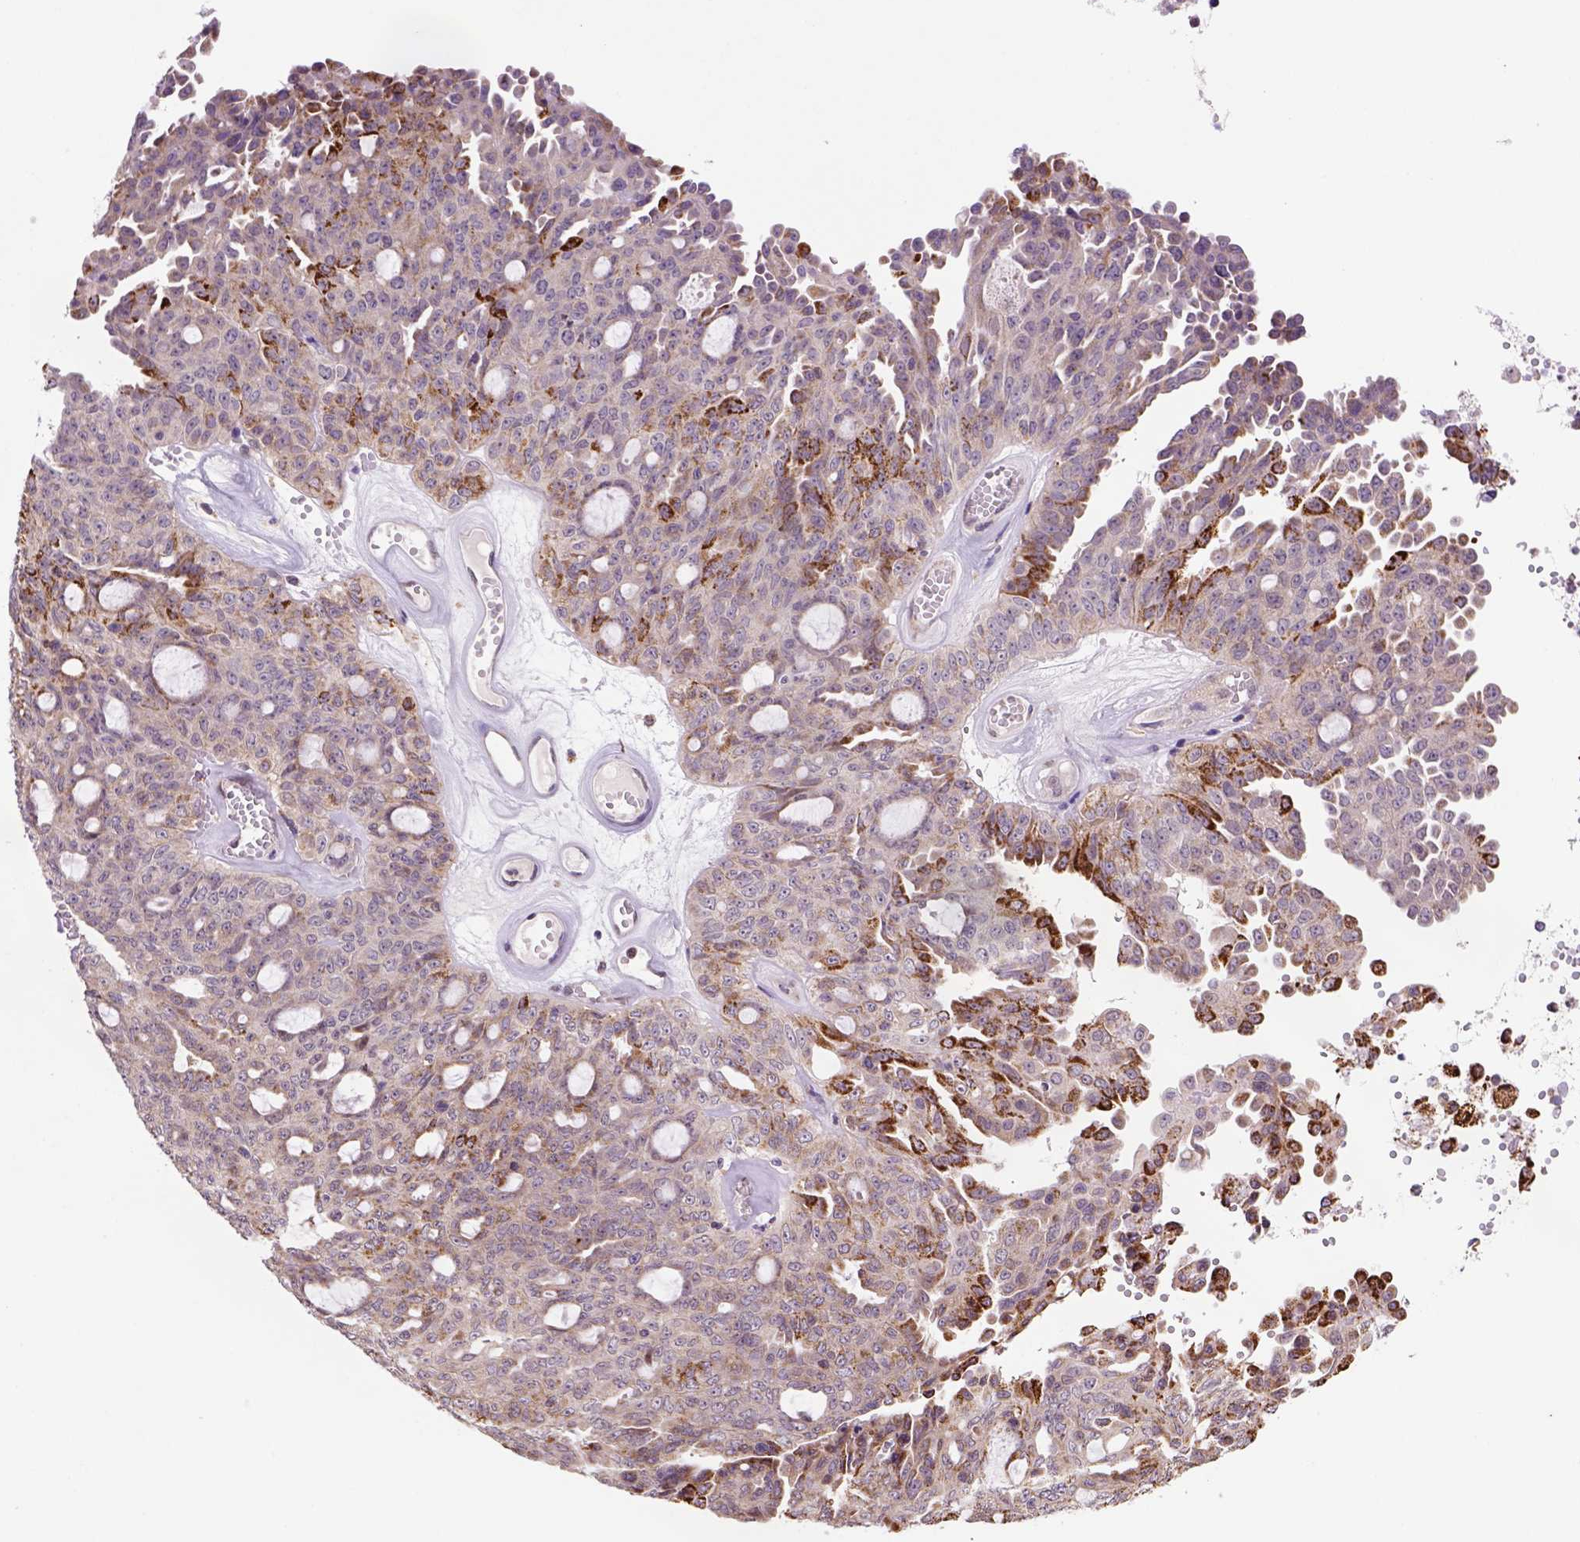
{"staining": {"intensity": "strong", "quantity": "<25%", "location": "cytoplasmic/membranous"}, "tissue": "ovarian cancer", "cell_type": "Tumor cells", "image_type": "cancer", "snomed": [{"axis": "morphology", "description": "Cystadenocarcinoma, serous, NOS"}, {"axis": "topography", "description": "Ovary"}], "caption": "Immunohistochemistry (DAB (3,3'-diaminobenzidine)) staining of ovarian cancer (serous cystadenocarcinoma) exhibits strong cytoplasmic/membranous protein expression in approximately <25% of tumor cells.", "gene": "FZD7", "patient": {"sex": "female", "age": 71}}